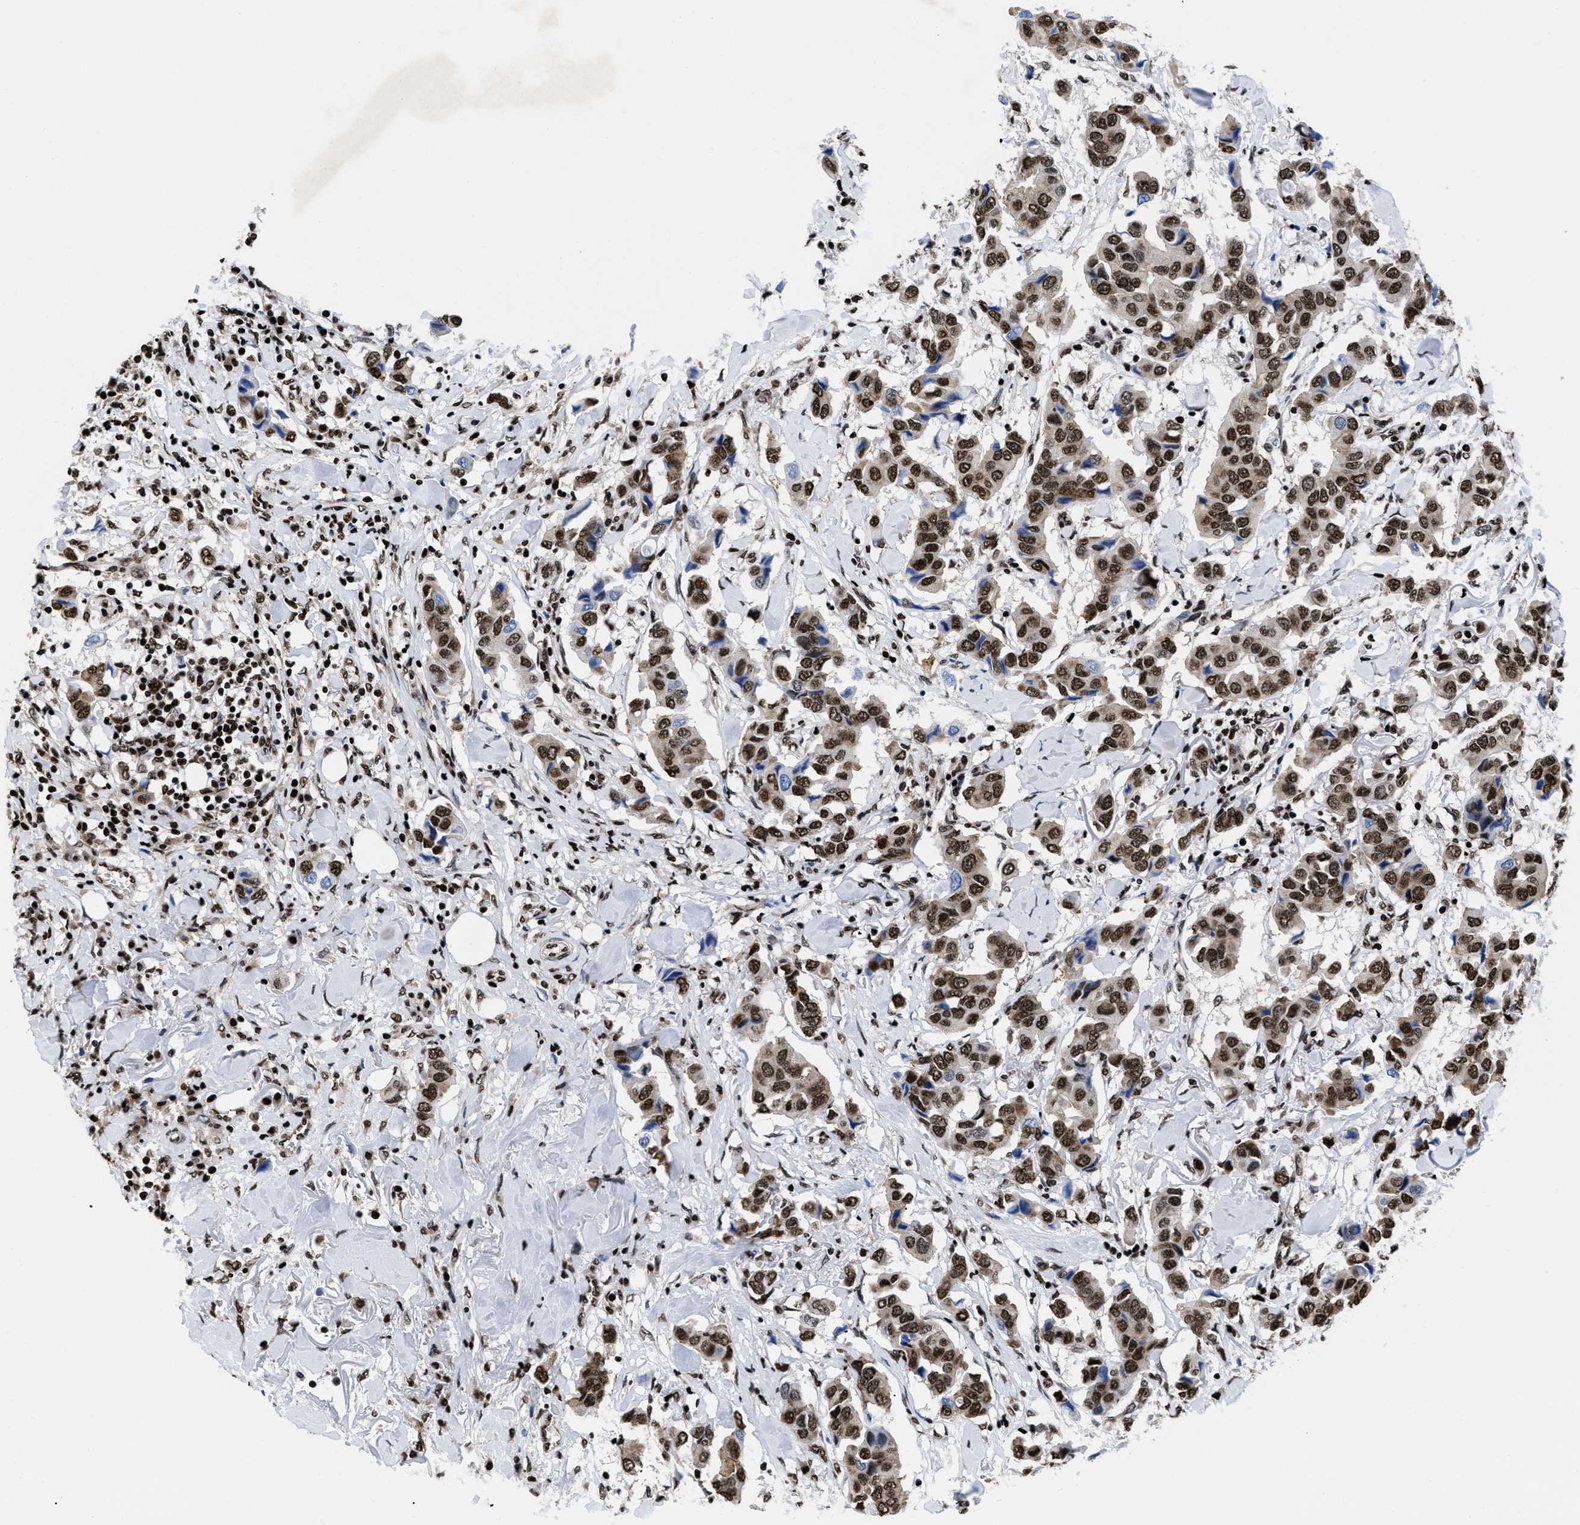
{"staining": {"intensity": "strong", "quantity": ">75%", "location": "nuclear"}, "tissue": "breast cancer", "cell_type": "Tumor cells", "image_type": "cancer", "snomed": [{"axis": "morphology", "description": "Duct carcinoma"}, {"axis": "topography", "description": "Breast"}], "caption": "Human breast cancer stained with a brown dye displays strong nuclear positive expression in approximately >75% of tumor cells.", "gene": "CALHM3", "patient": {"sex": "female", "age": 80}}